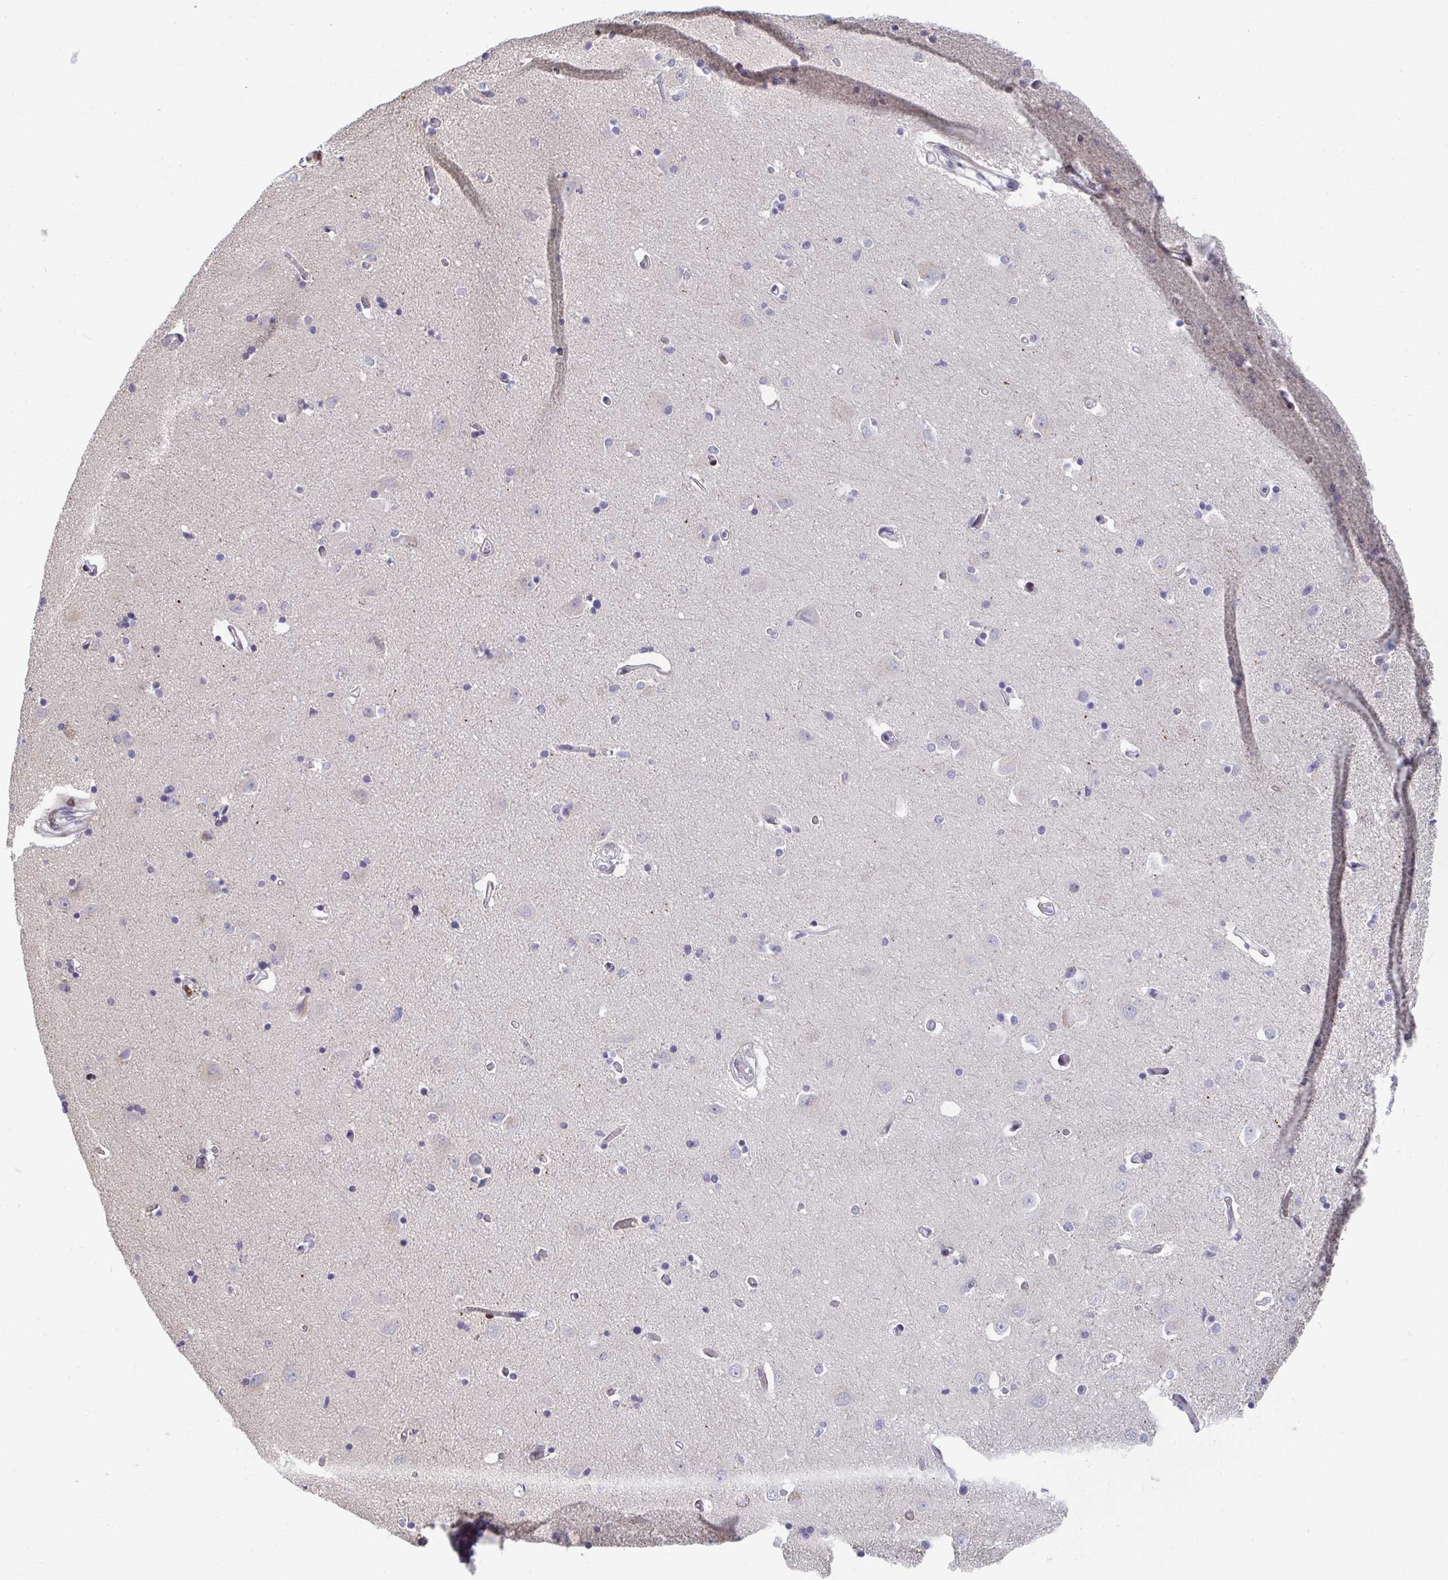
{"staining": {"intensity": "negative", "quantity": "none", "location": "none"}, "tissue": "caudate", "cell_type": "Glial cells", "image_type": "normal", "snomed": [{"axis": "morphology", "description": "Normal tissue, NOS"}, {"axis": "topography", "description": "Lateral ventricle wall"}, {"axis": "topography", "description": "Hippocampus"}], "caption": "This is an immunohistochemistry (IHC) photomicrograph of benign caudate. There is no positivity in glial cells.", "gene": "ZIC3", "patient": {"sex": "female", "age": 63}}